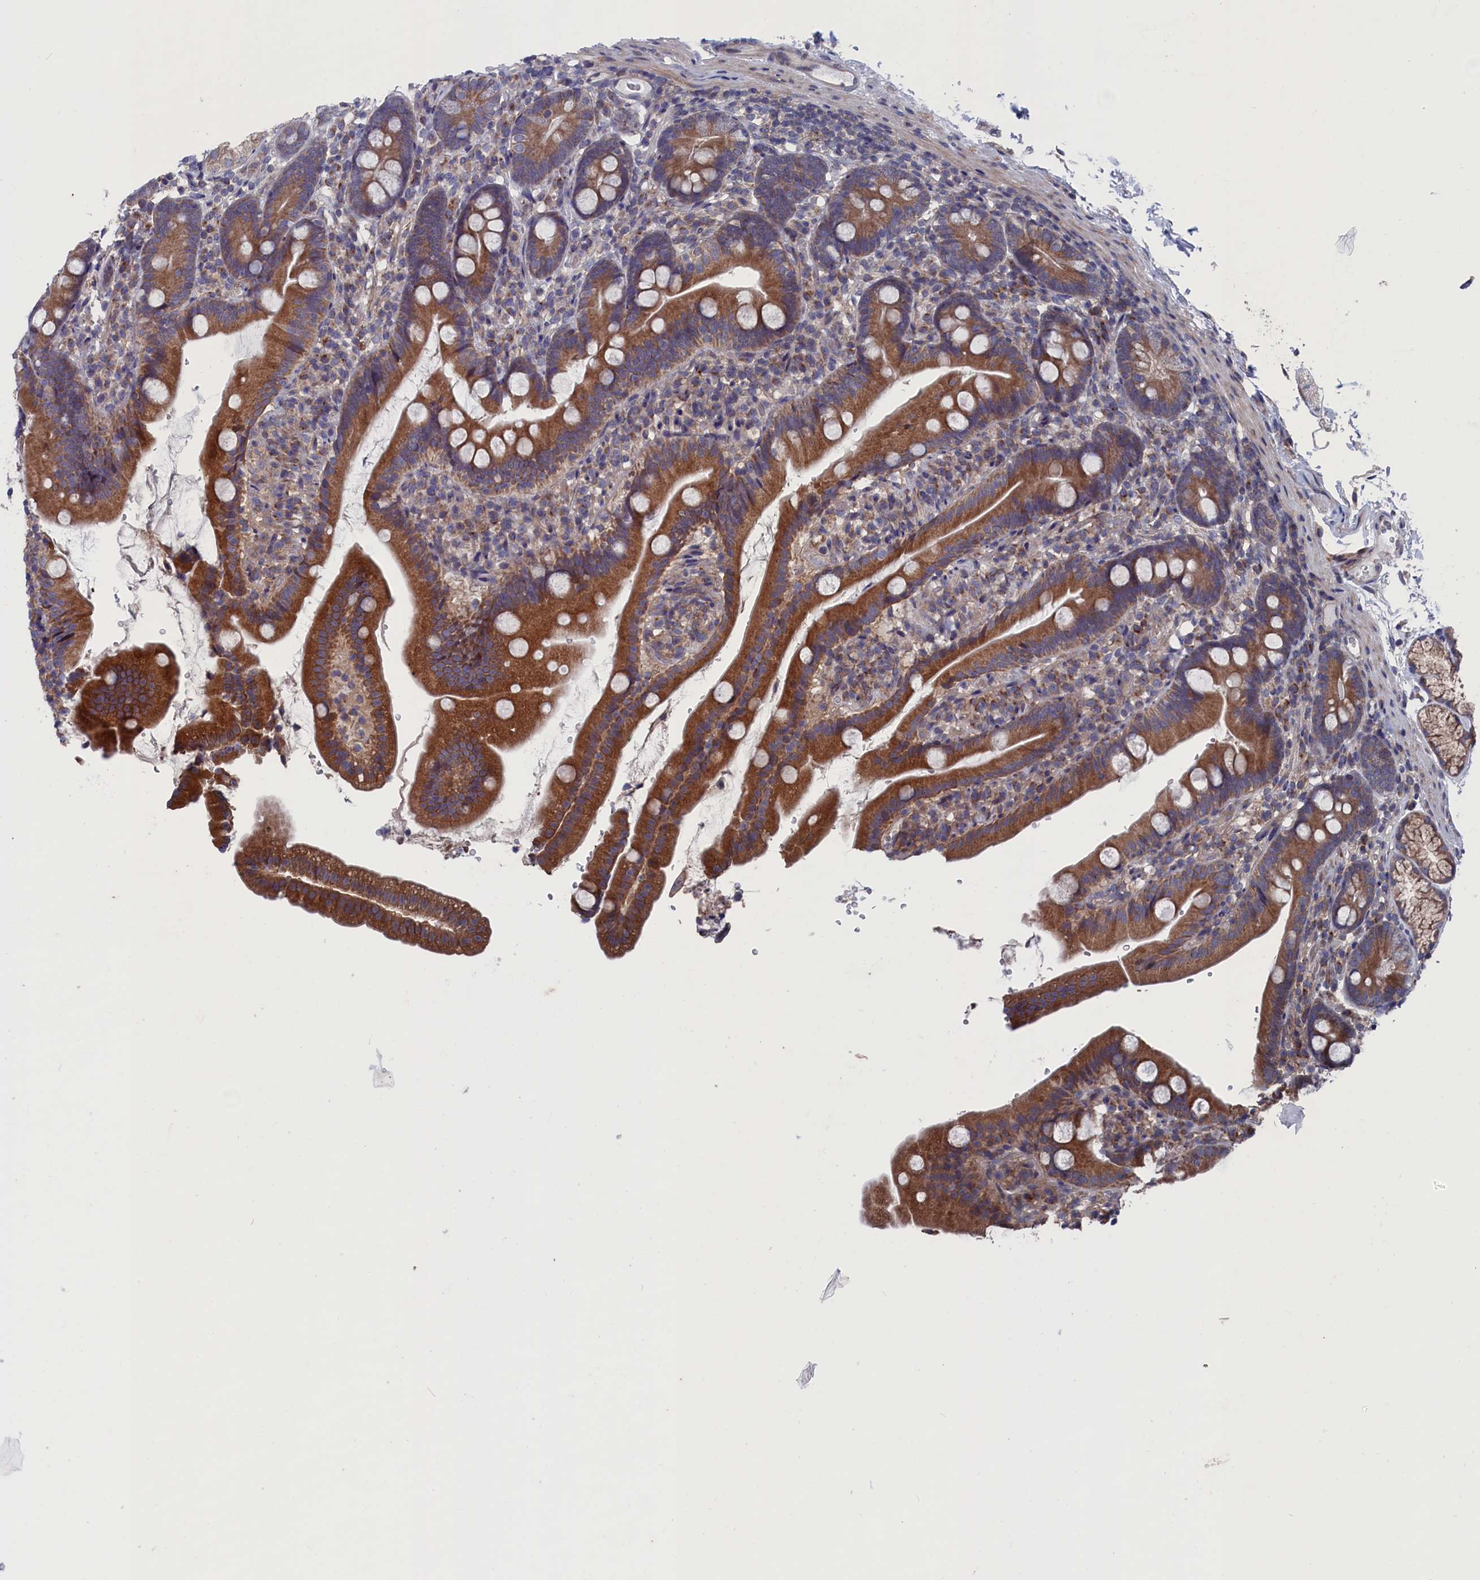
{"staining": {"intensity": "strong", "quantity": ">75%", "location": "cytoplasmic/membranous"}, "tissue": "duodenum", "cell_type": "Glandular cells", "image_type": "normal", "snomed": [{"axis": "morphology", "description": "Normal tissue, NOS"}, {"axis": "topography", "description": "Duodenum"}], "caption": "Immunohistochemistry histopathology image of unremarkable duodenum: duodenum stained using immunohistochemistry shows high levels of strong protein expression localized specifically in the cytoplasmic/membranous of glandular cells, appearing as a cytoplasmic/membranous brown color.", "gene": "SPATA13", "patient": {"sex": "female", "age": 67}}